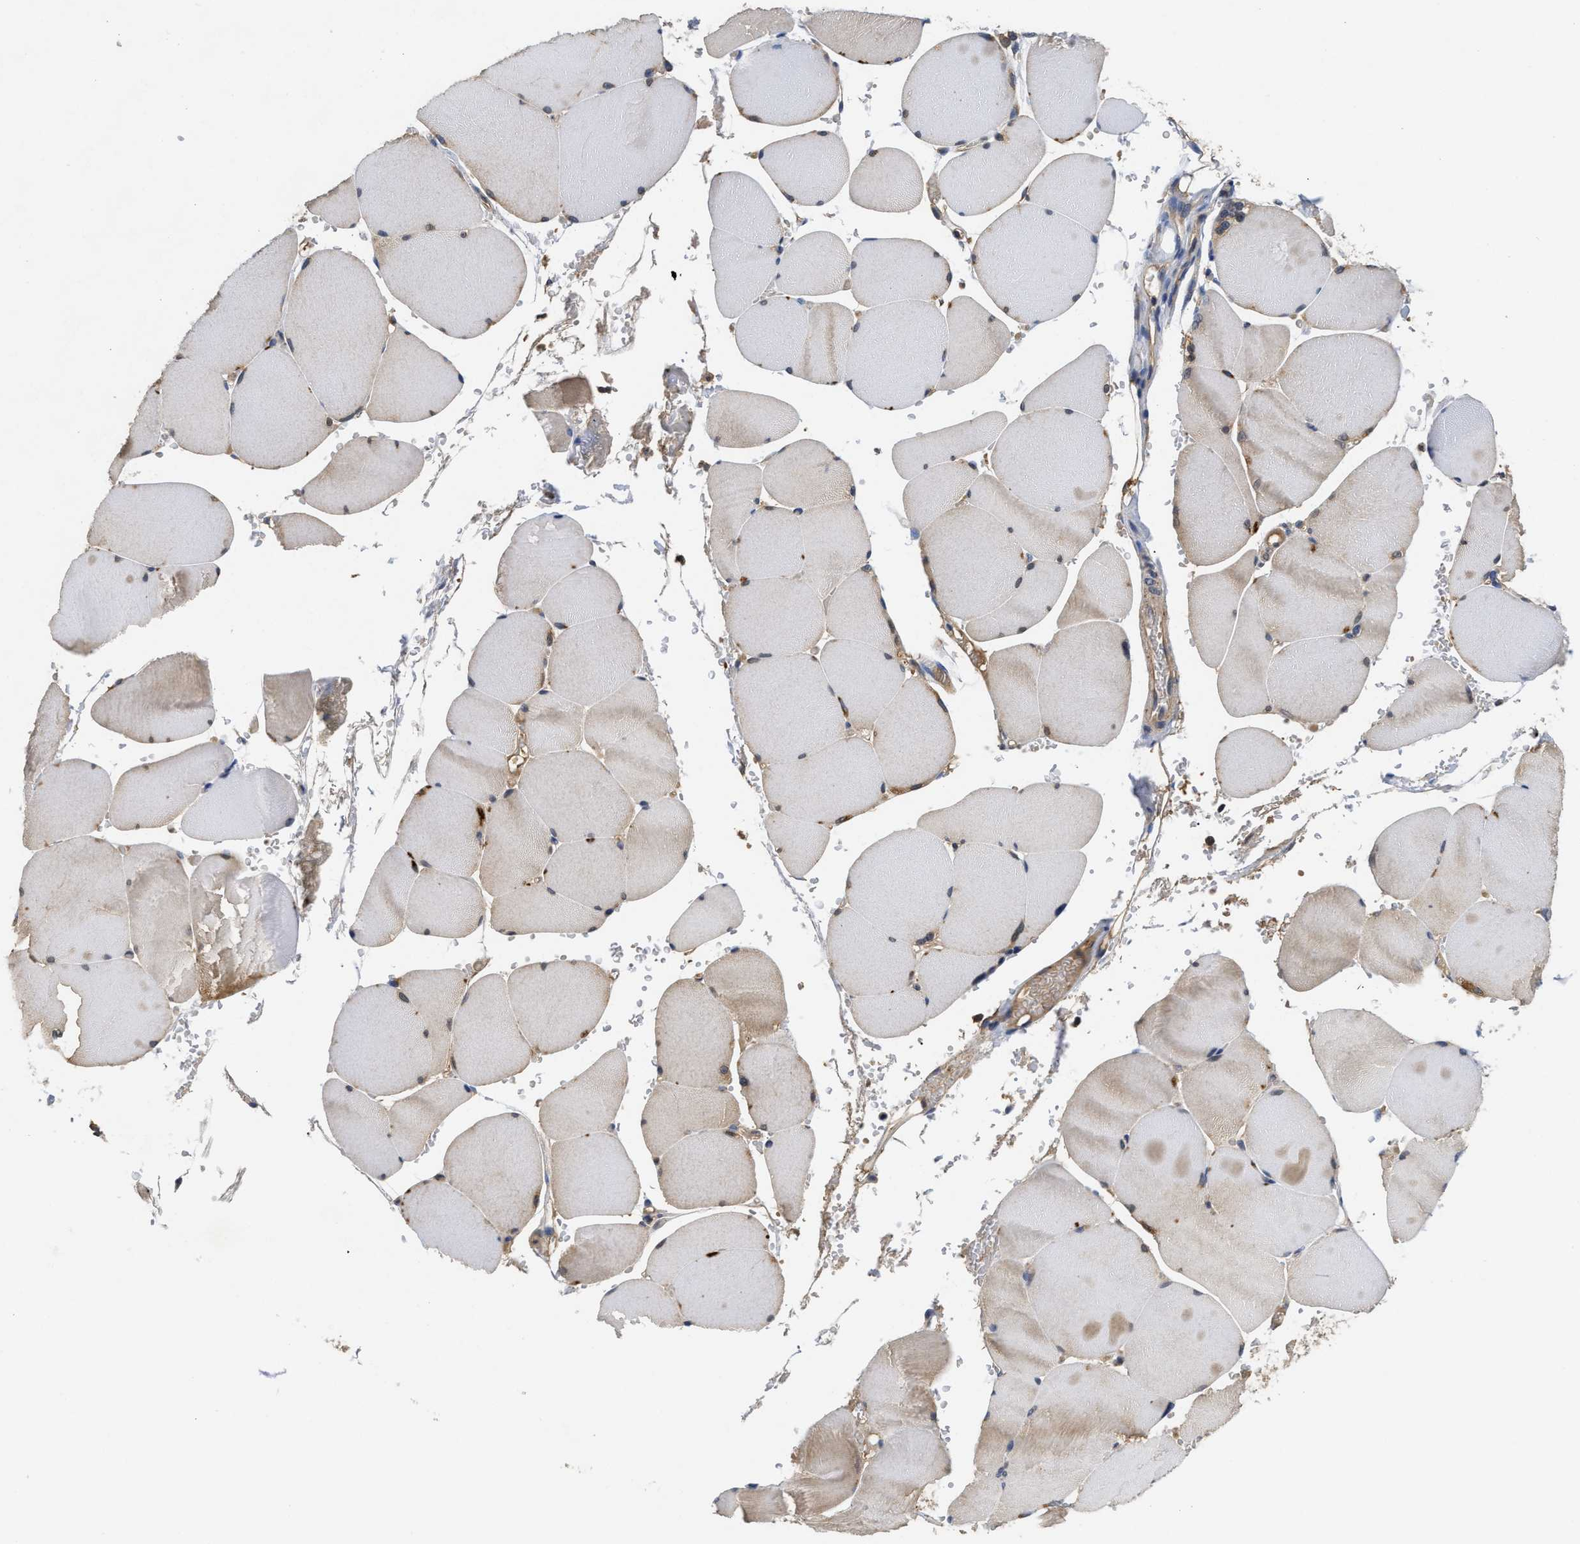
{"staining": {"intensity": "weak", "quantity": "25%-75%", "location": "cytoplasmic/membranous"}, "tissue": "skeletal muscle", "cell_type": "Myocytes", "image_type": "normal", "snomed": [{"axis": "morphology", "description": "Normal tissue, NOS"}, {"axis": "topography", "description": "Skin"}, {"axis": "topography", "description": "Skeletal muscle"}], "caption": "An immunohistochemistry (IHC) image of benign tissue is shown. Protein staining in brown labels weak cytoplasmic/membranous positivity in skeletal muscle within myocytes.", "gene": "RNF216", "patient": {"sex": "male", "age": 83}}